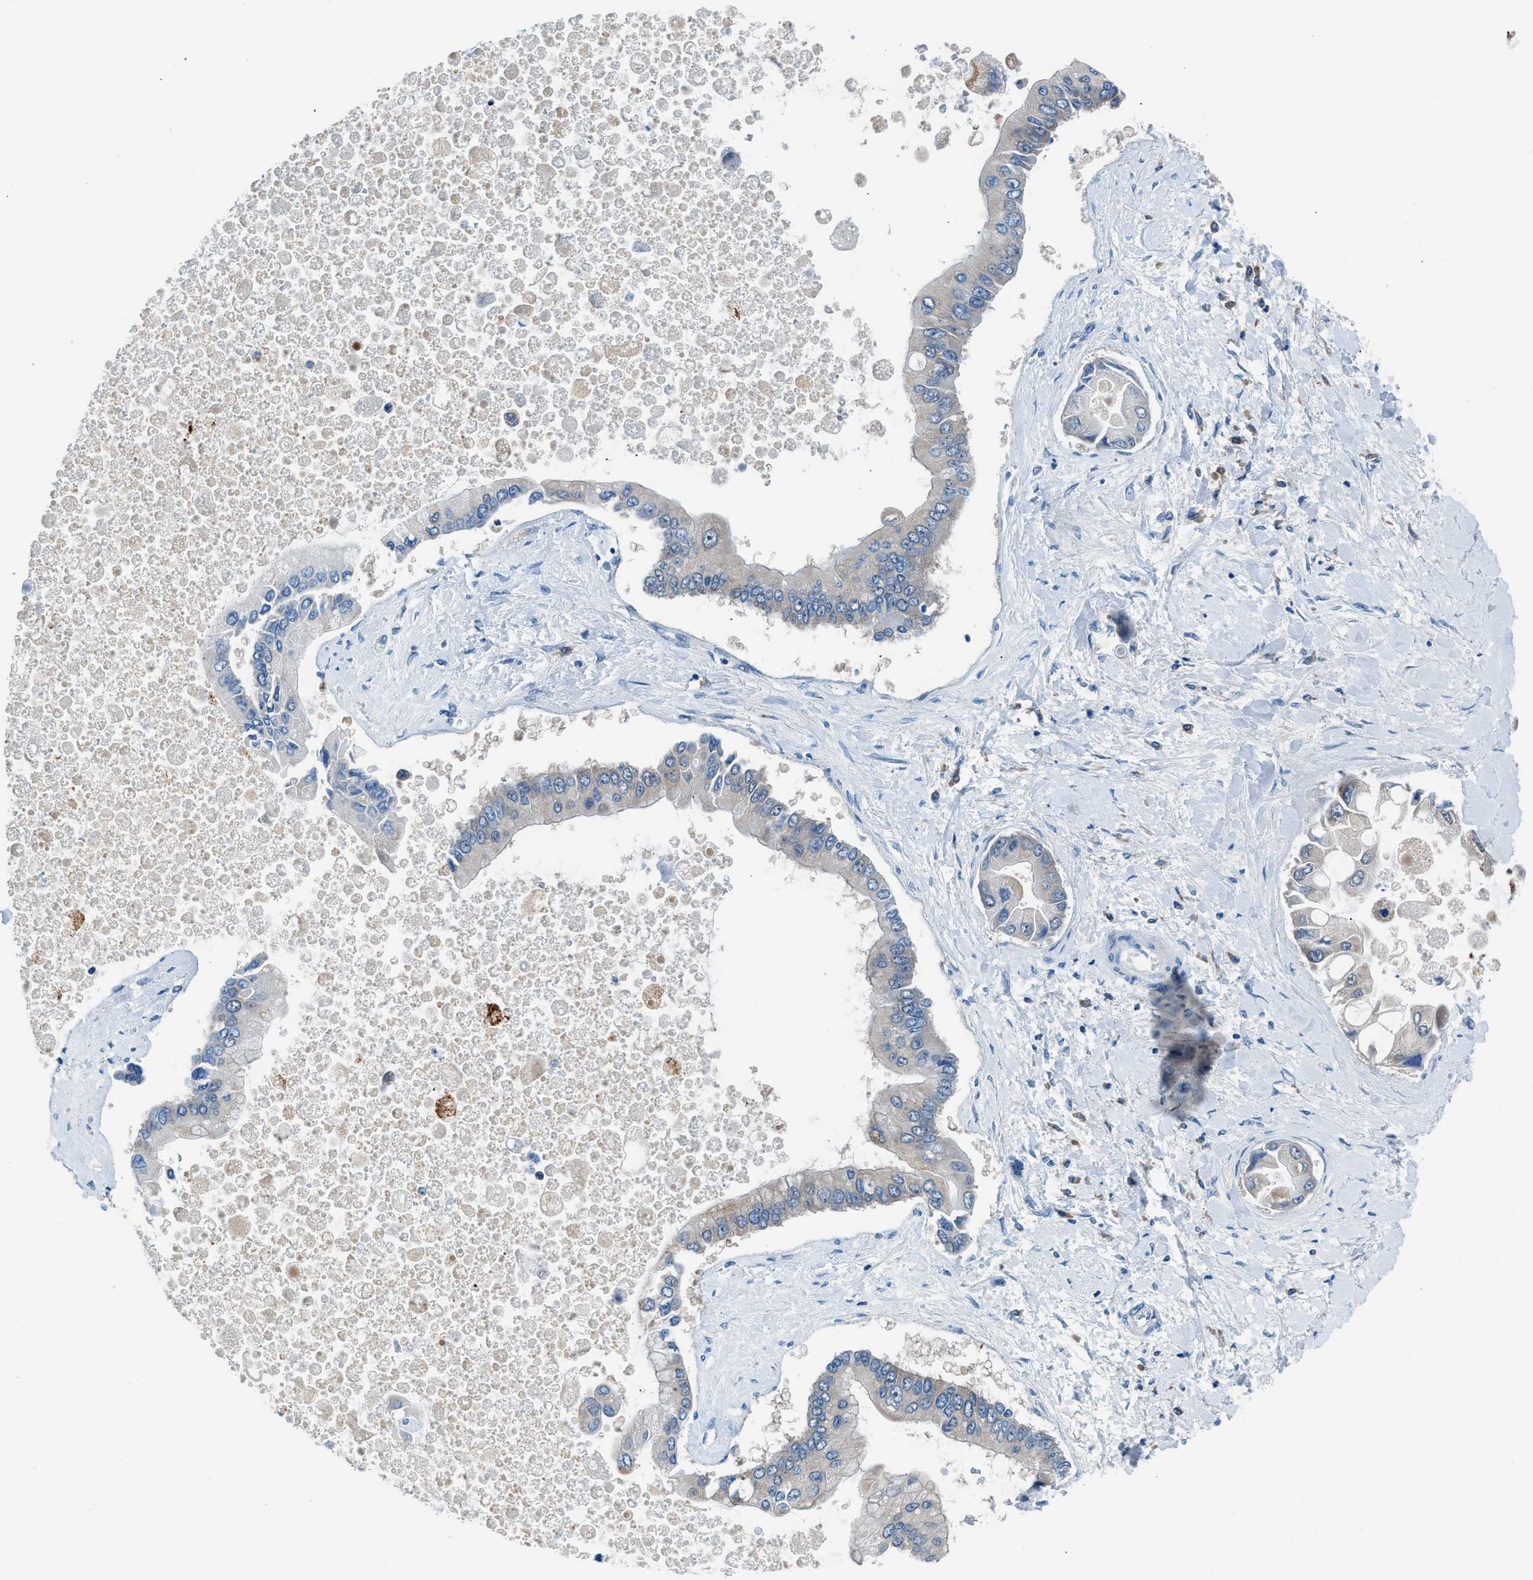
{"staining": {"intensity": "negative", "quantity": "none", "location": "none"}, "tissue": "liver cancer", "cell_type": "Tumor cells", "image_type": "cancer", "snomed": [{"axis": "morphology", "description": "Cholangiocarcinoma"}, {"axis": "topography", "description": "Liver"}], "caption": "Immunohistochemistry (IHC) histopathology image of liver cancer (cholangiocarcinoma) stained for a protein (brown), which demonstrates no positivity in tumor cells.", "gene": "ACP1", "patient": {"sex": "male", "age": 50}}